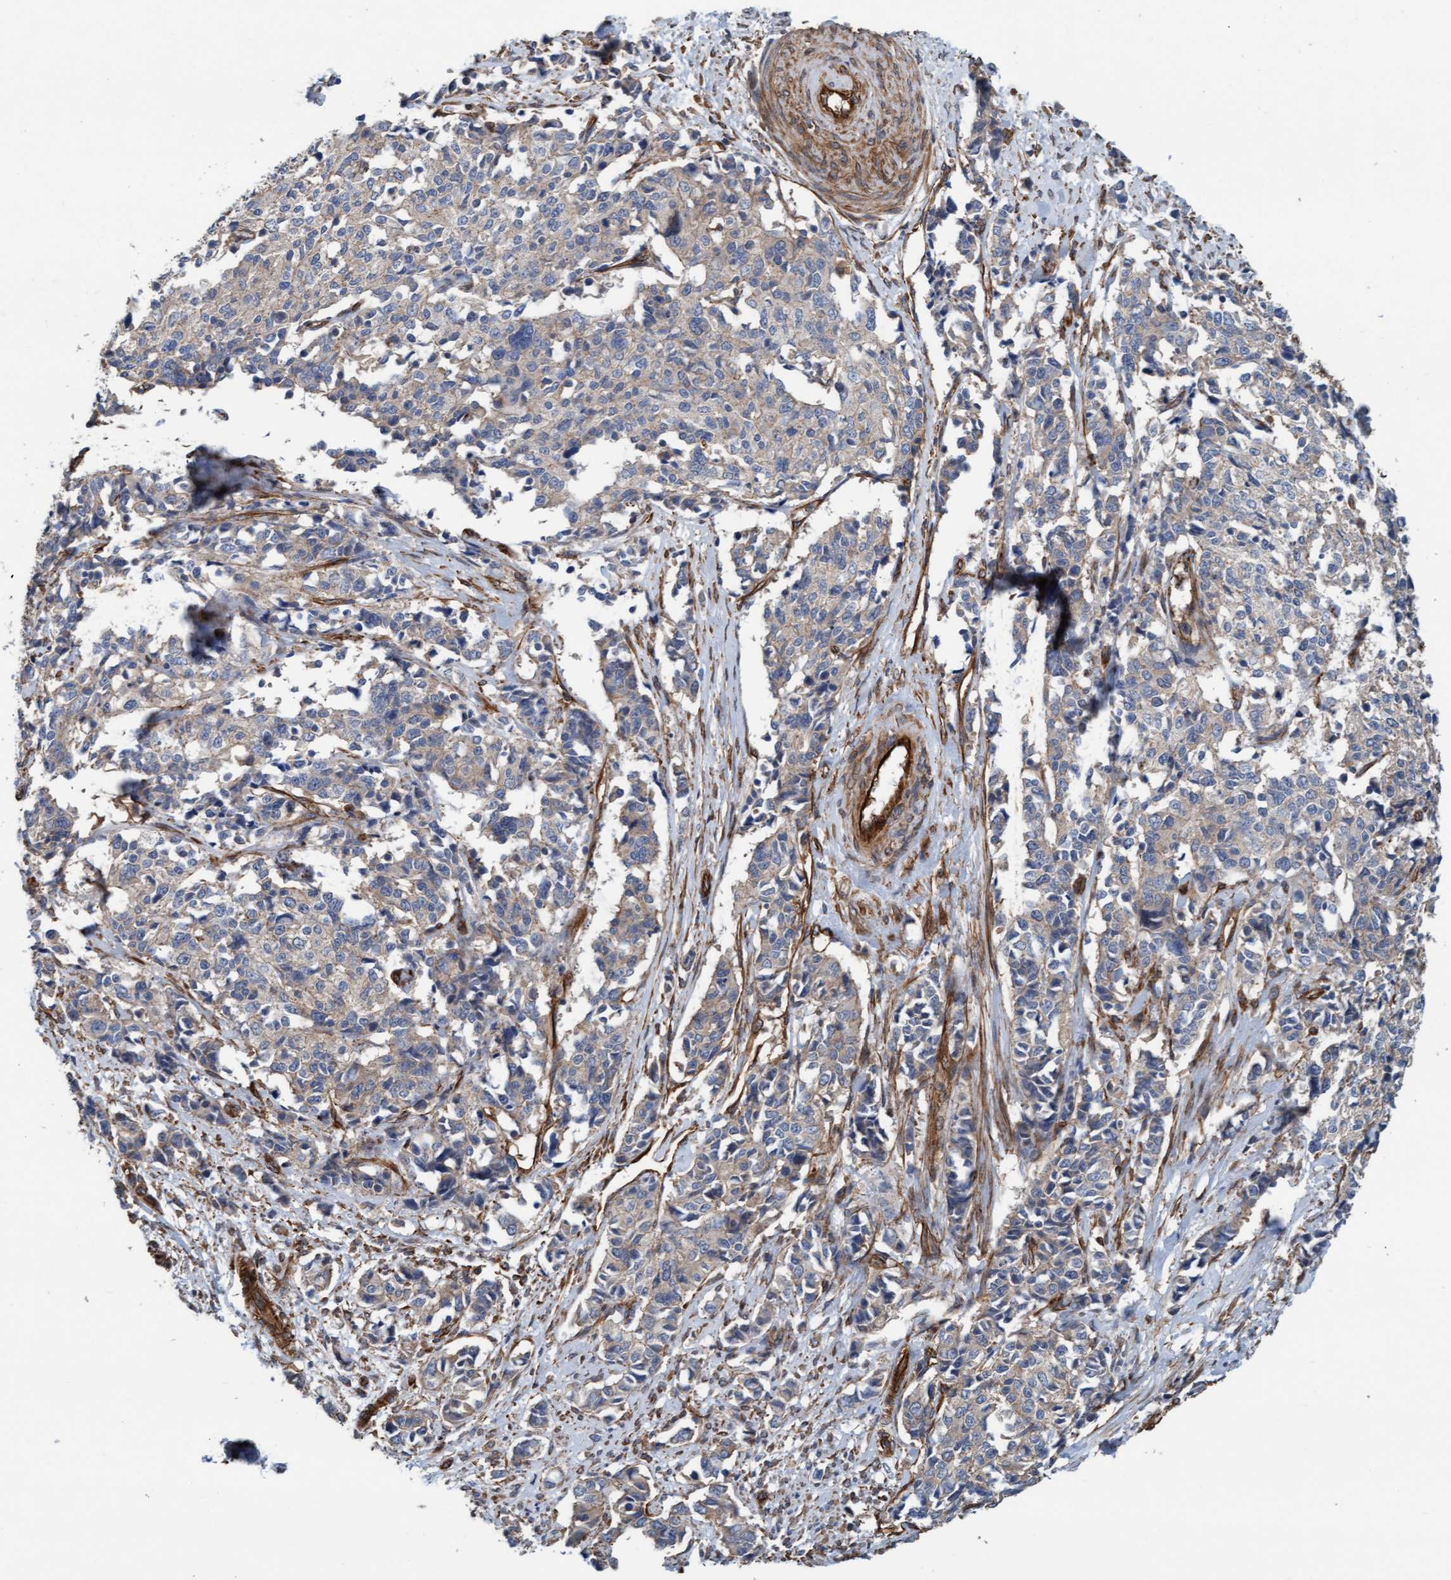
{"staining": {"intensity": "weak", "quantity": "<25%", "location": "cytoplasmic/membranous"}, "tissue": "cervical cancer", "cell_type": "Tumor cells", "image_type": "cancer", "snomed": [{"axis": "morphology", "description": "Normal tissue, NOS"}, {"axis": "morphology", "description": "Squamous cell carcinoma, NOS"}, {"axis": "topography", "description": "Cervix"}], "caption": "An immunohistochemistry histopathology image of cervical squamous cell carcinoma is shown. There is no staining in tumor cells of cervical squamous cell carcinoma.", "gene": "STXBP4", "patient": {"sex": "female", "age": 35}}